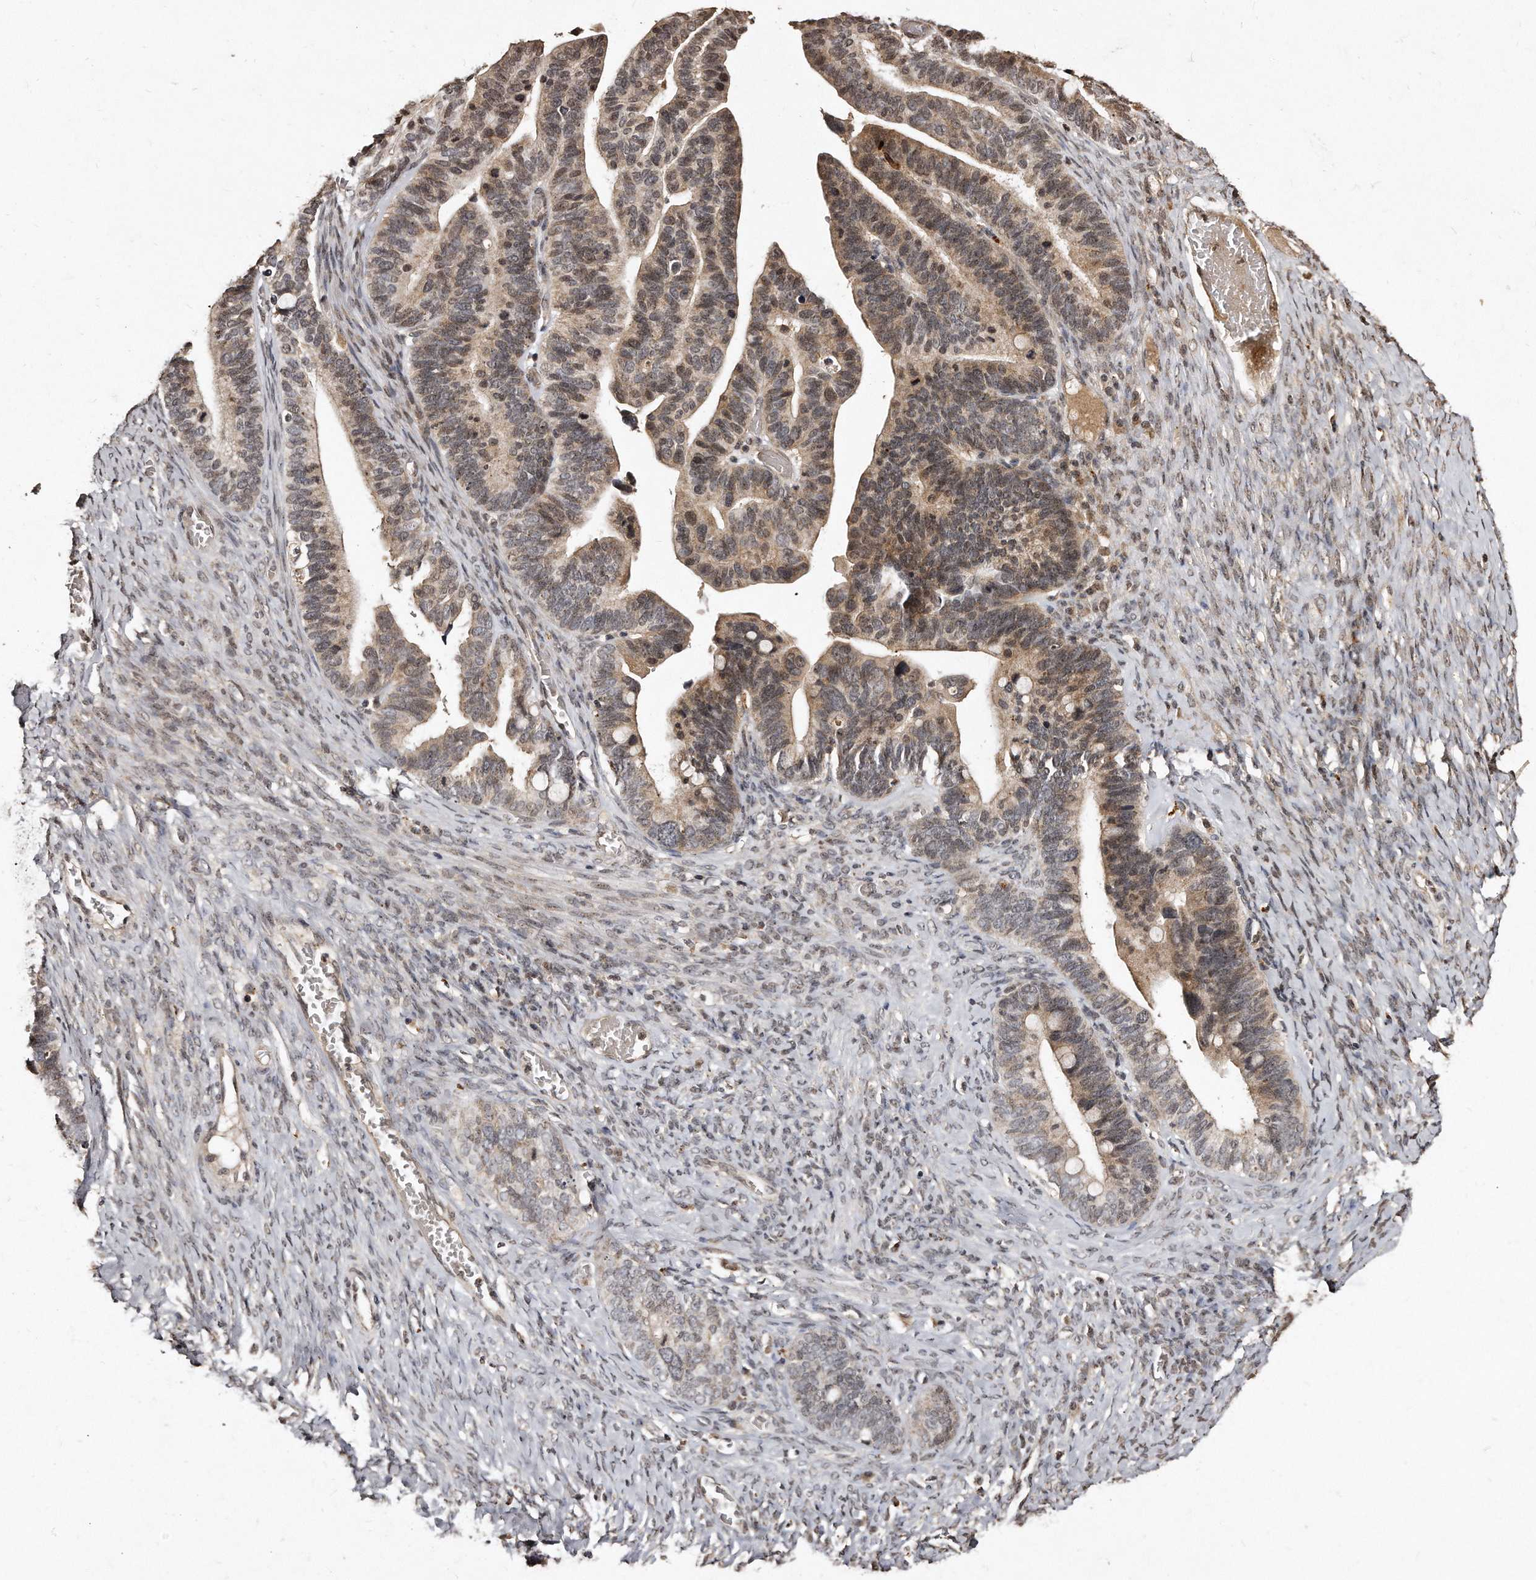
{"staining": {"intensity": "moderate", "quantity": ">75%", "location": "cytoplasmic/membranous,nuclear"}, "tissue": "ovarian cancer", "cell_type": "Tumor cells", "image_type": "cancer", "snomed": [{"axis": "morphology", "description": "Cystadenocarcinoma, serous, NOS"}, {"axis": "topography", "description": "Ovary"}], "caption": "There is medium levels of moderate cytoplasmic/membranous and nuclear positivity in tumor cells of ovarian cancer, as demonstrated by immunohistochemical staining (brown color).", "gene": "TSHR", "patient": {"sex": "female", "age": 56}}